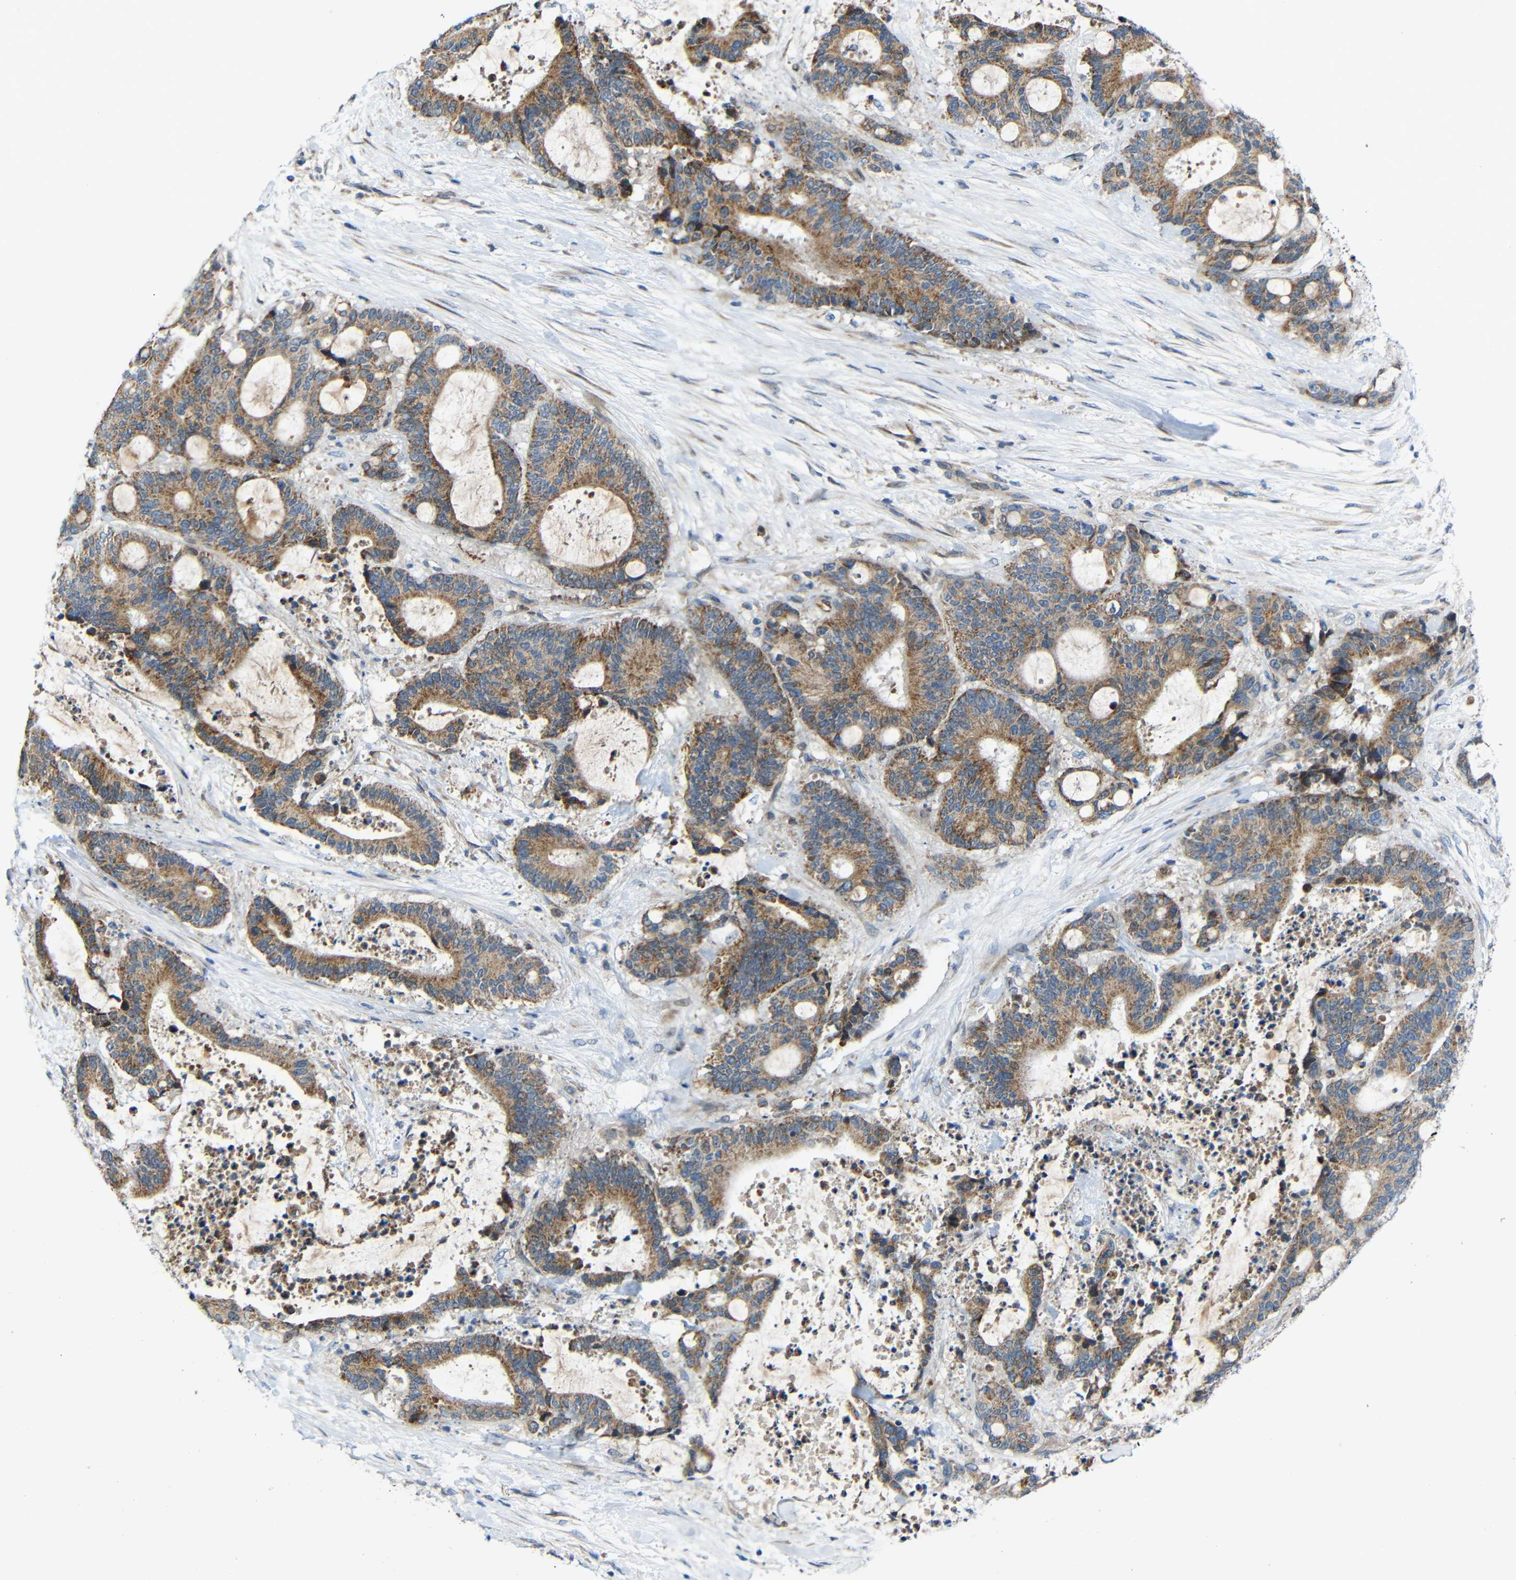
{"staining": {"intensity": "moderate", "quantity": ">75%", "location": "cytoplasmic/membranous"}, "tissue": "liver cancer", "cell_type": "Tumor cells", "image_type": "cancer", "snomed": [{"axis": "morphology", "description": "Normal tissue, NOS"}, {"axis": "morphology", "description": "Cholangiocarcinoma"}, {"axis": "topography", "description": "Liver"}, {"axis": "topography", "description": "Peripheral nerve tissue"}], "caption": "Protein staining of liver cancer tissue exhibits moderate cytoplasmic/membranous staining in about >75% of tumor cells.", "gene": "TMEM25", "patient": {"sex": "female", "age": 73}}